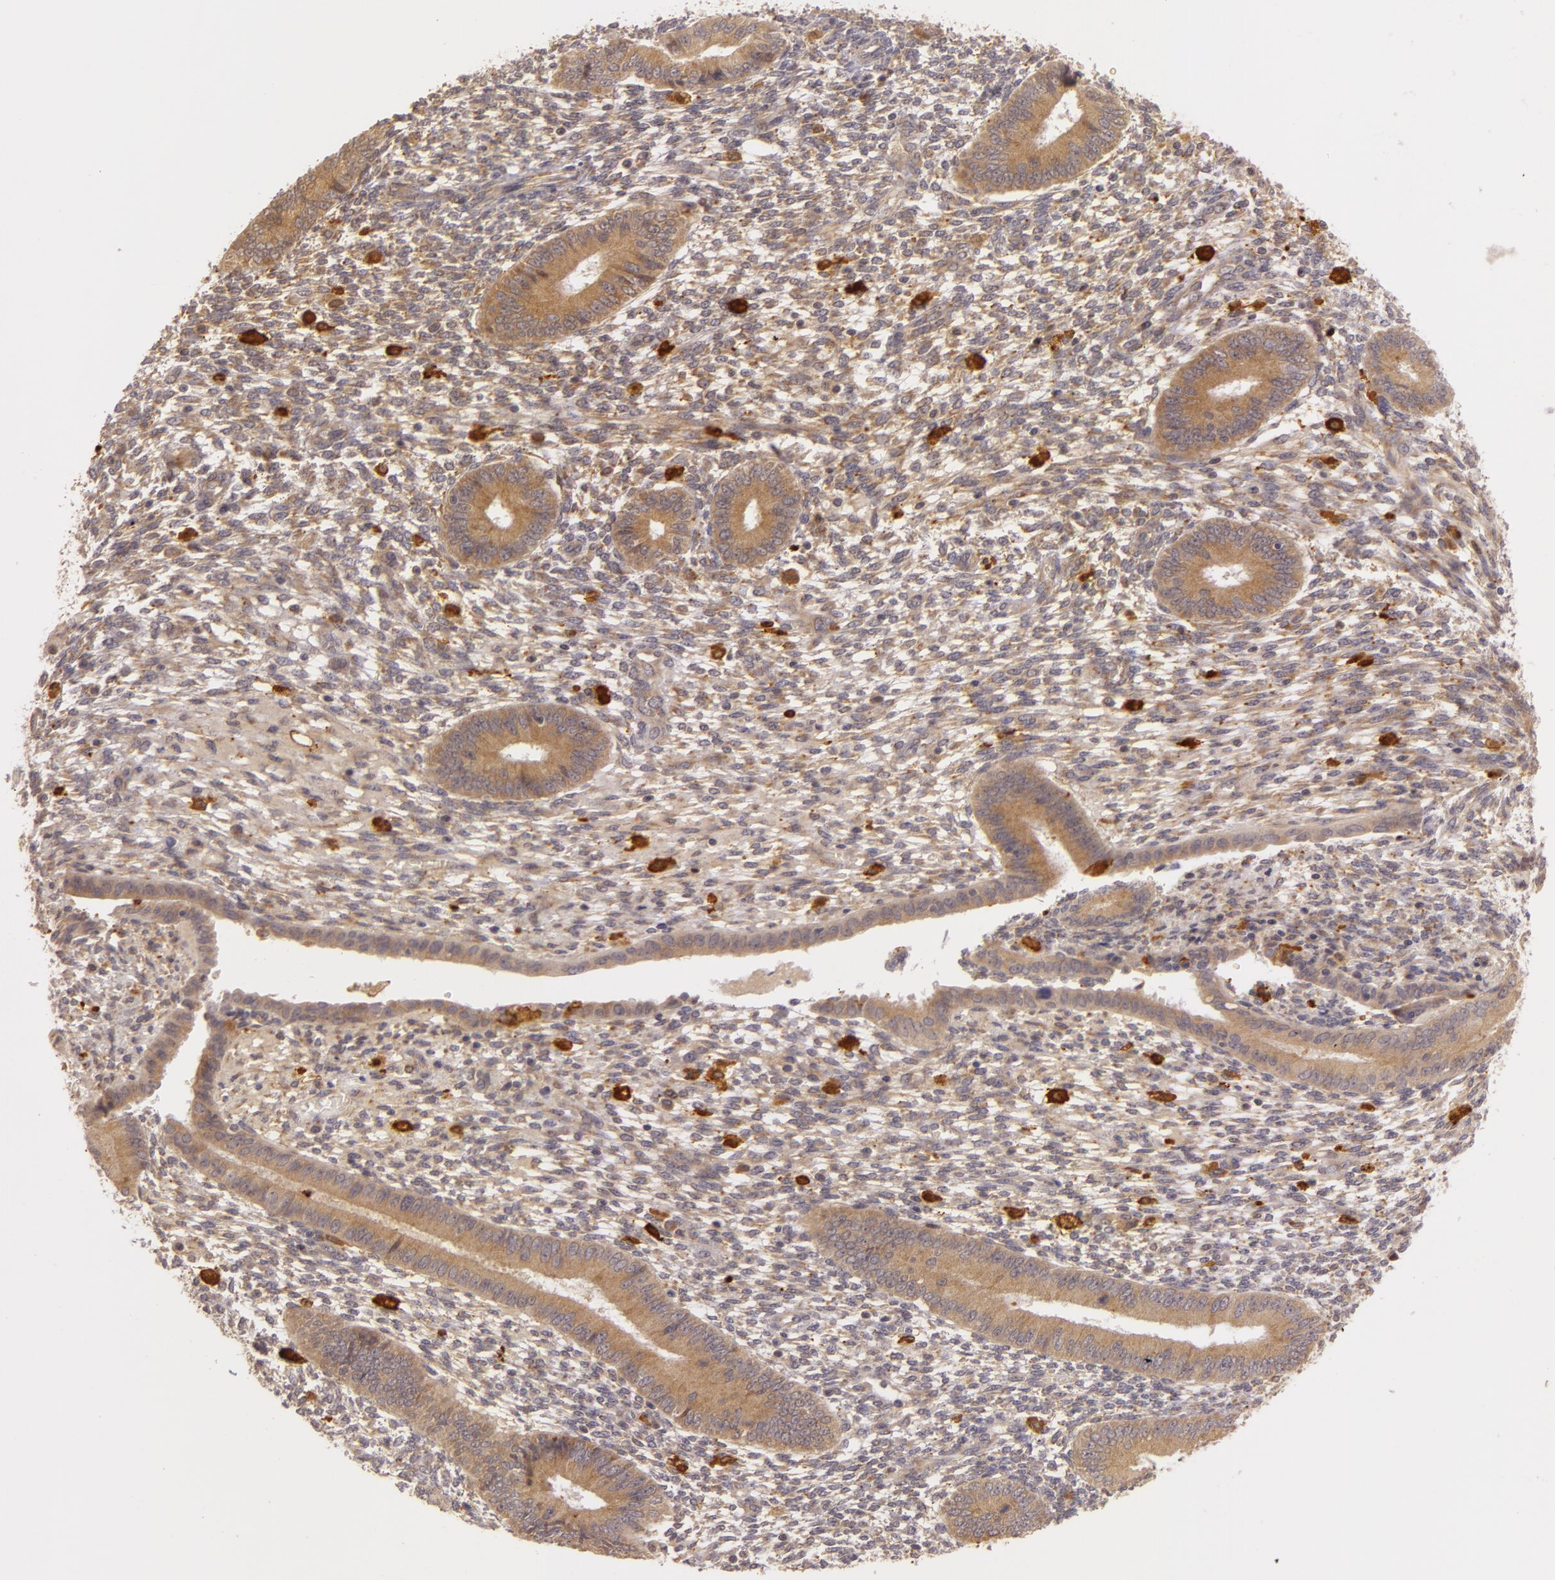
{"staining": {"intensity": "strong", "quantity": "<25%", "location": "cytoplasmic/membranous"}, "tissue": "endometrium", "cell_type": "Cells in endometrial stroma", "image_type": "normal", "snomed": [{"axis": "morphology", "description": "Normal tissue, NOS"}, {"axis": "topography", "description": "Endometrium"}], "caption": "This photomicrograph exhibits normal endometrium stained with immunohistochemistry to label a protein in brown. The cytoplasmic/membranous of cells in endometrial stroma show strong positivity for the protein. Nuclei are counter-stained blue.", "gene": "PPP1R3F", "patient": {"sex": "female", "age": 42}}